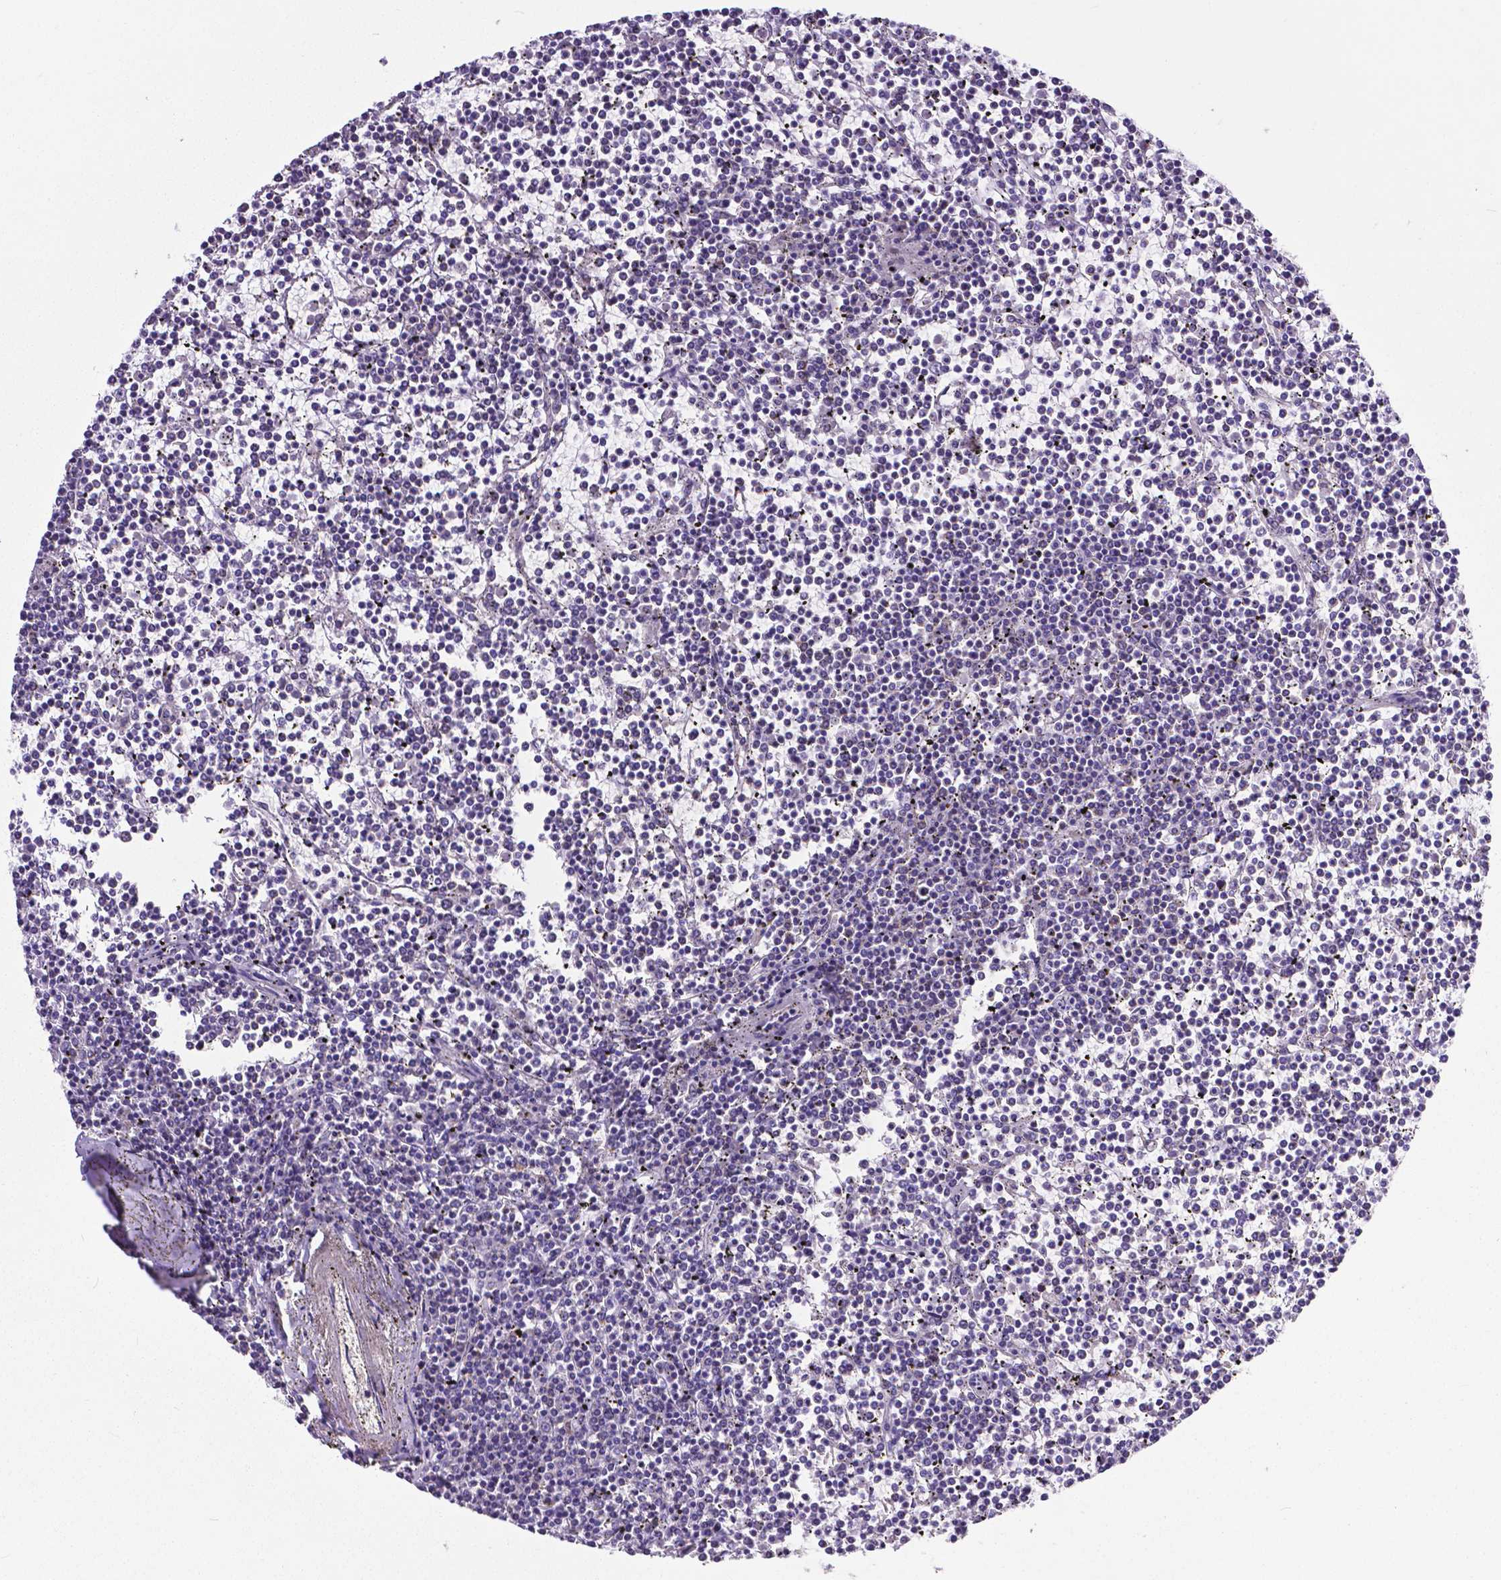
{"staining": {"intensity": "negative", "quantity": "none", "location": "none"}, "tissue": "lymphoma", "cell_type": "Tumor cells", "image_type": "cancer", "snomed": [{"axis": "morphology", "description": "Malignant lymphoma, non-Hodgkin's type, Low grade"}, {"axis": "topography", "description": "Spleen"}], "caption": "Protein analysis of lymphoma shows no significant positivity in tumor cells.", "gene": "MCL1", "patient": {"sex": "female", "age": 19}}